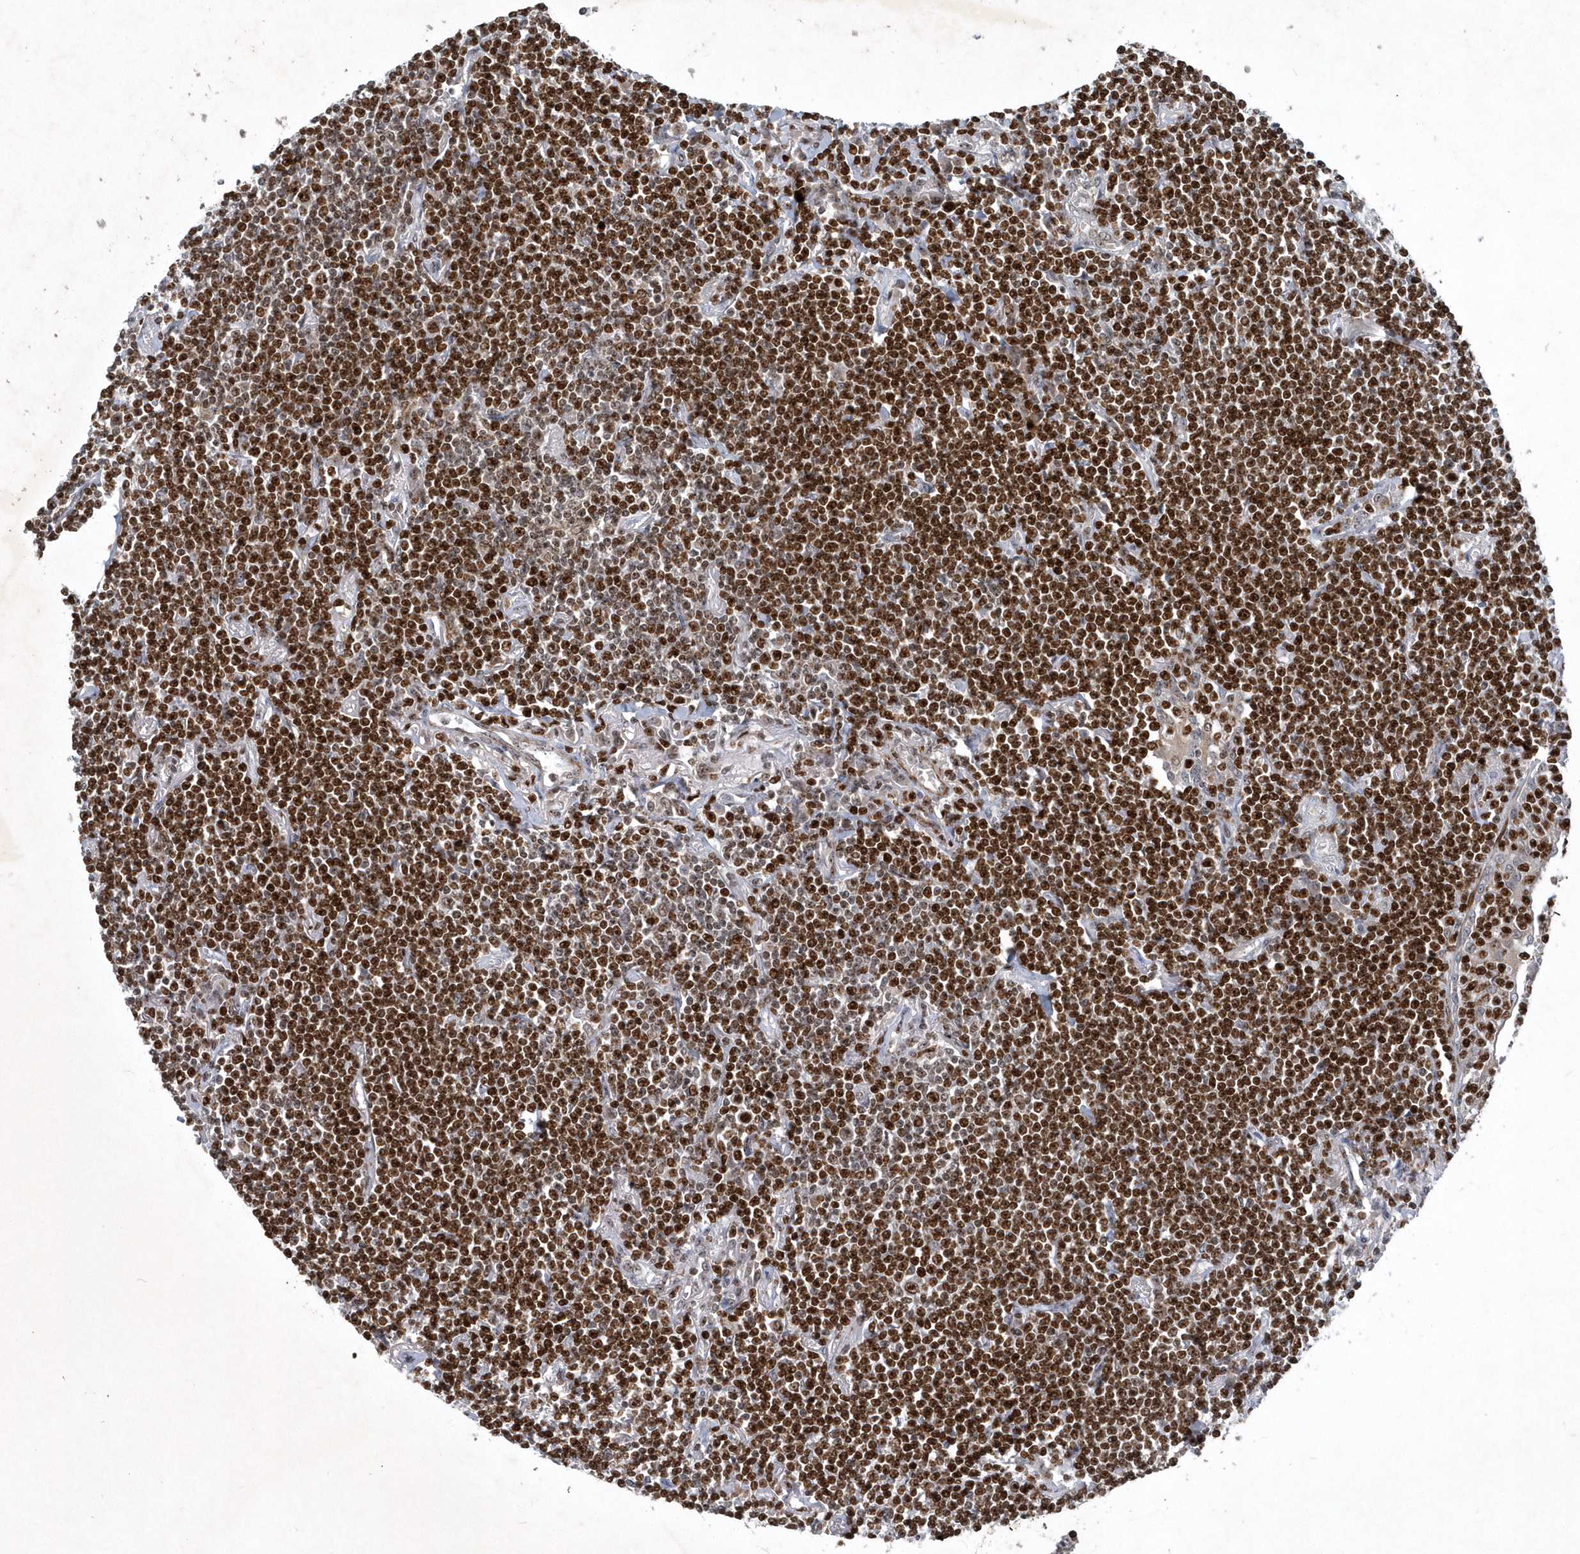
{"staining": {"intensity": "strong", "quantity": ">75%", "location": "nuclear"}, "tissue": "lymphoma", "cell_type": "Tumor cells", "image_type": "cancer", "snomed": [{"axis": "morphology", "description": "Malignant lymphoma, non-Hodgkin's type, Low grade"}, {"axis": "topography", "description": "Lung"}], "caption": "A histopathology image of malignant lymphoma, non-Hodgkin's type (low-grade) stained for a protein reveals strong nuclear brown staining in tumor cells.", "gene": "QTRT2", "patient": {"sex": "female", "age": 71}}